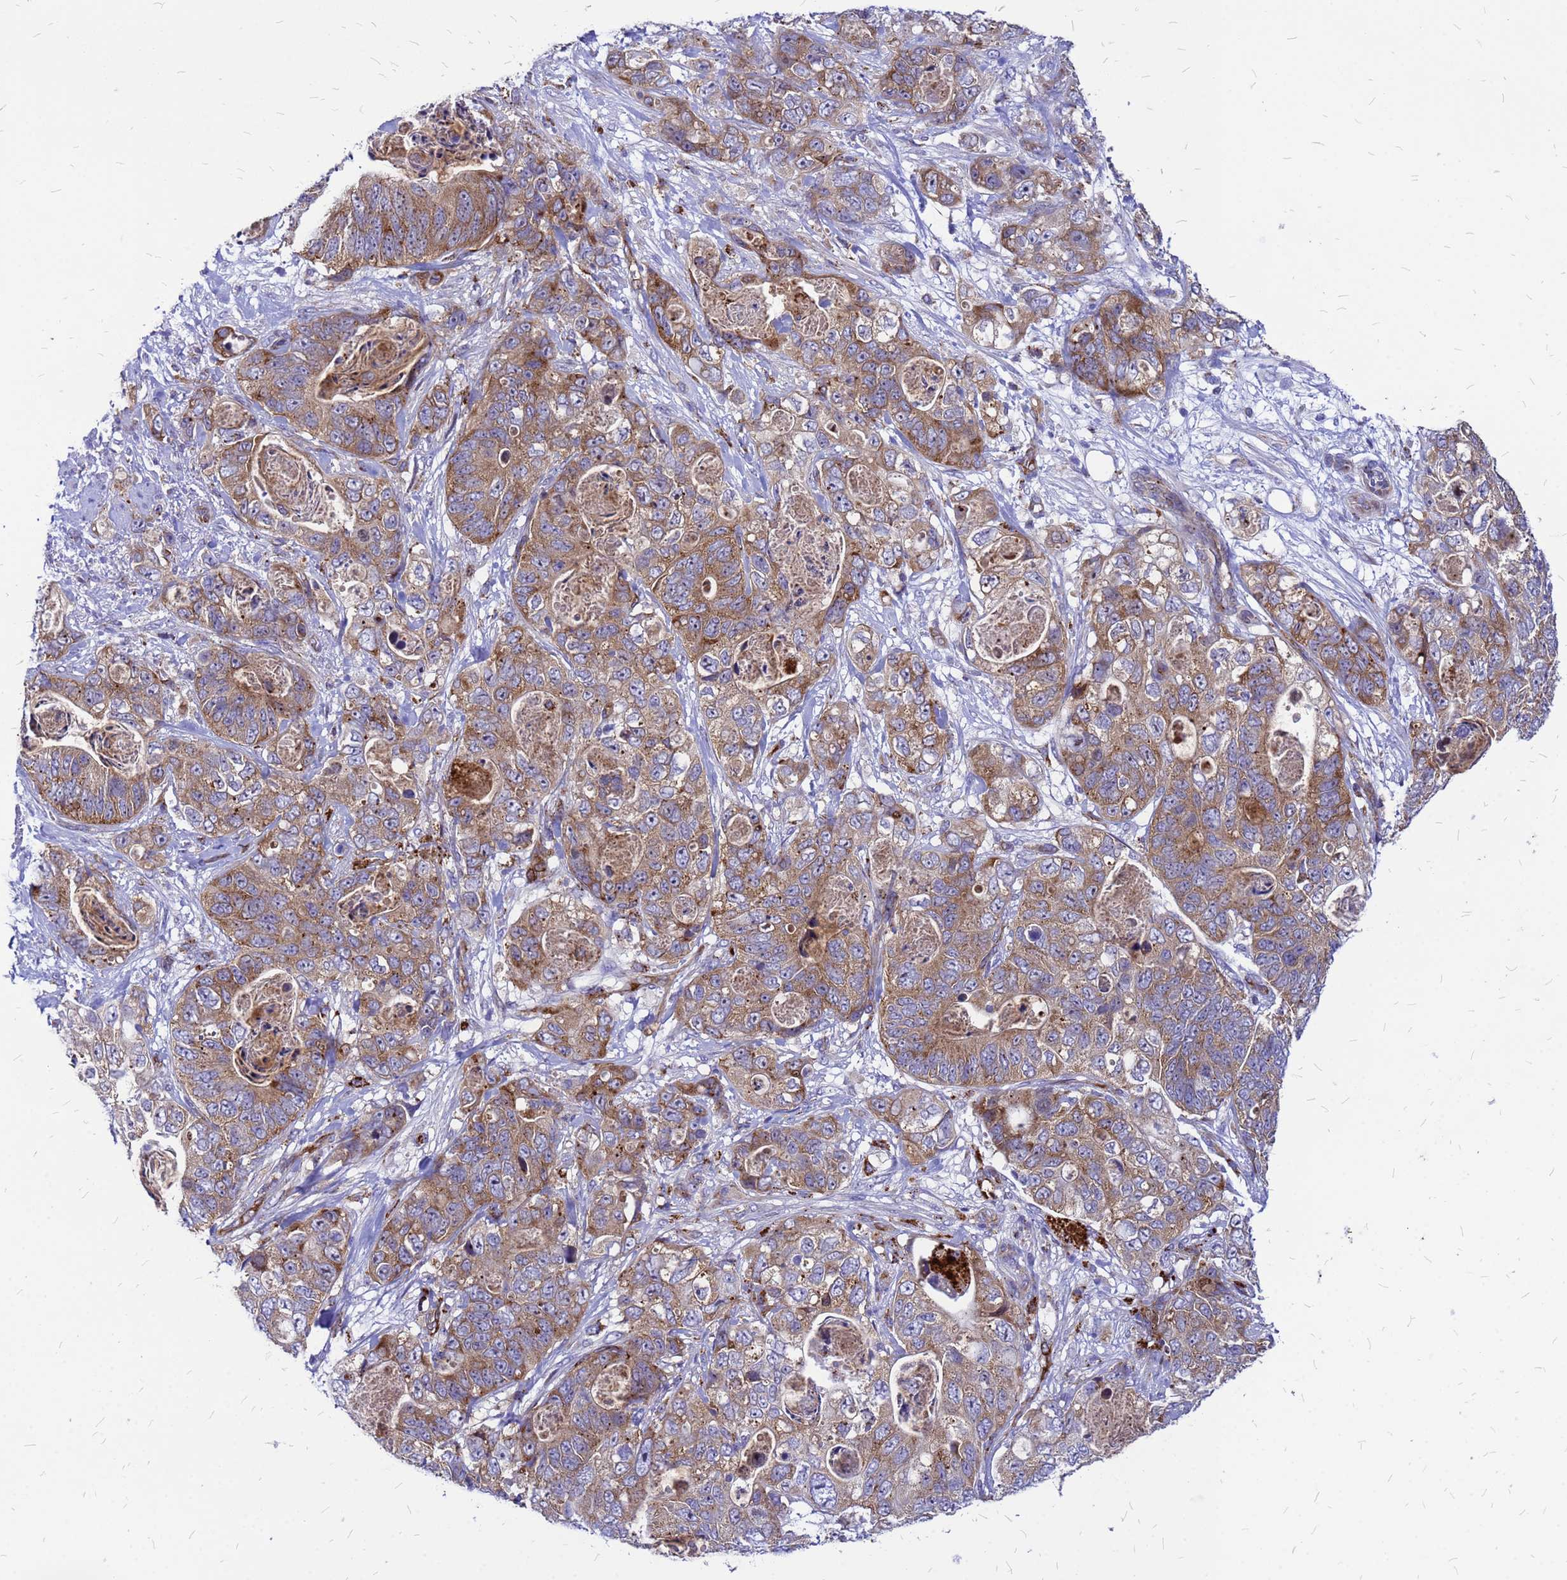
{"staining": {"intensity": "moderate", "quantity": ">75%", "location": "cytoplasmic/membranous"}, "tissue": "stomach cancer", "cell_type": "Tumor cells", "image_type": "cancer", "snomed": [{"axis": "morphology", "description": "Normal tissue, NOS"}, {"axis": "morphology", "description": "Adenocarcinoma, NOS"}, {"axis": "topography", "description": "Stomach"}], "caption": "Protein expression by IHC reveals moderate cytoplasmic/membranous positivity in approximately >75% of tumor cells in adenocarcinoma (stomach).", "gene": "NOSTRIN", "patient": {"sex": "female", "age": 89}}